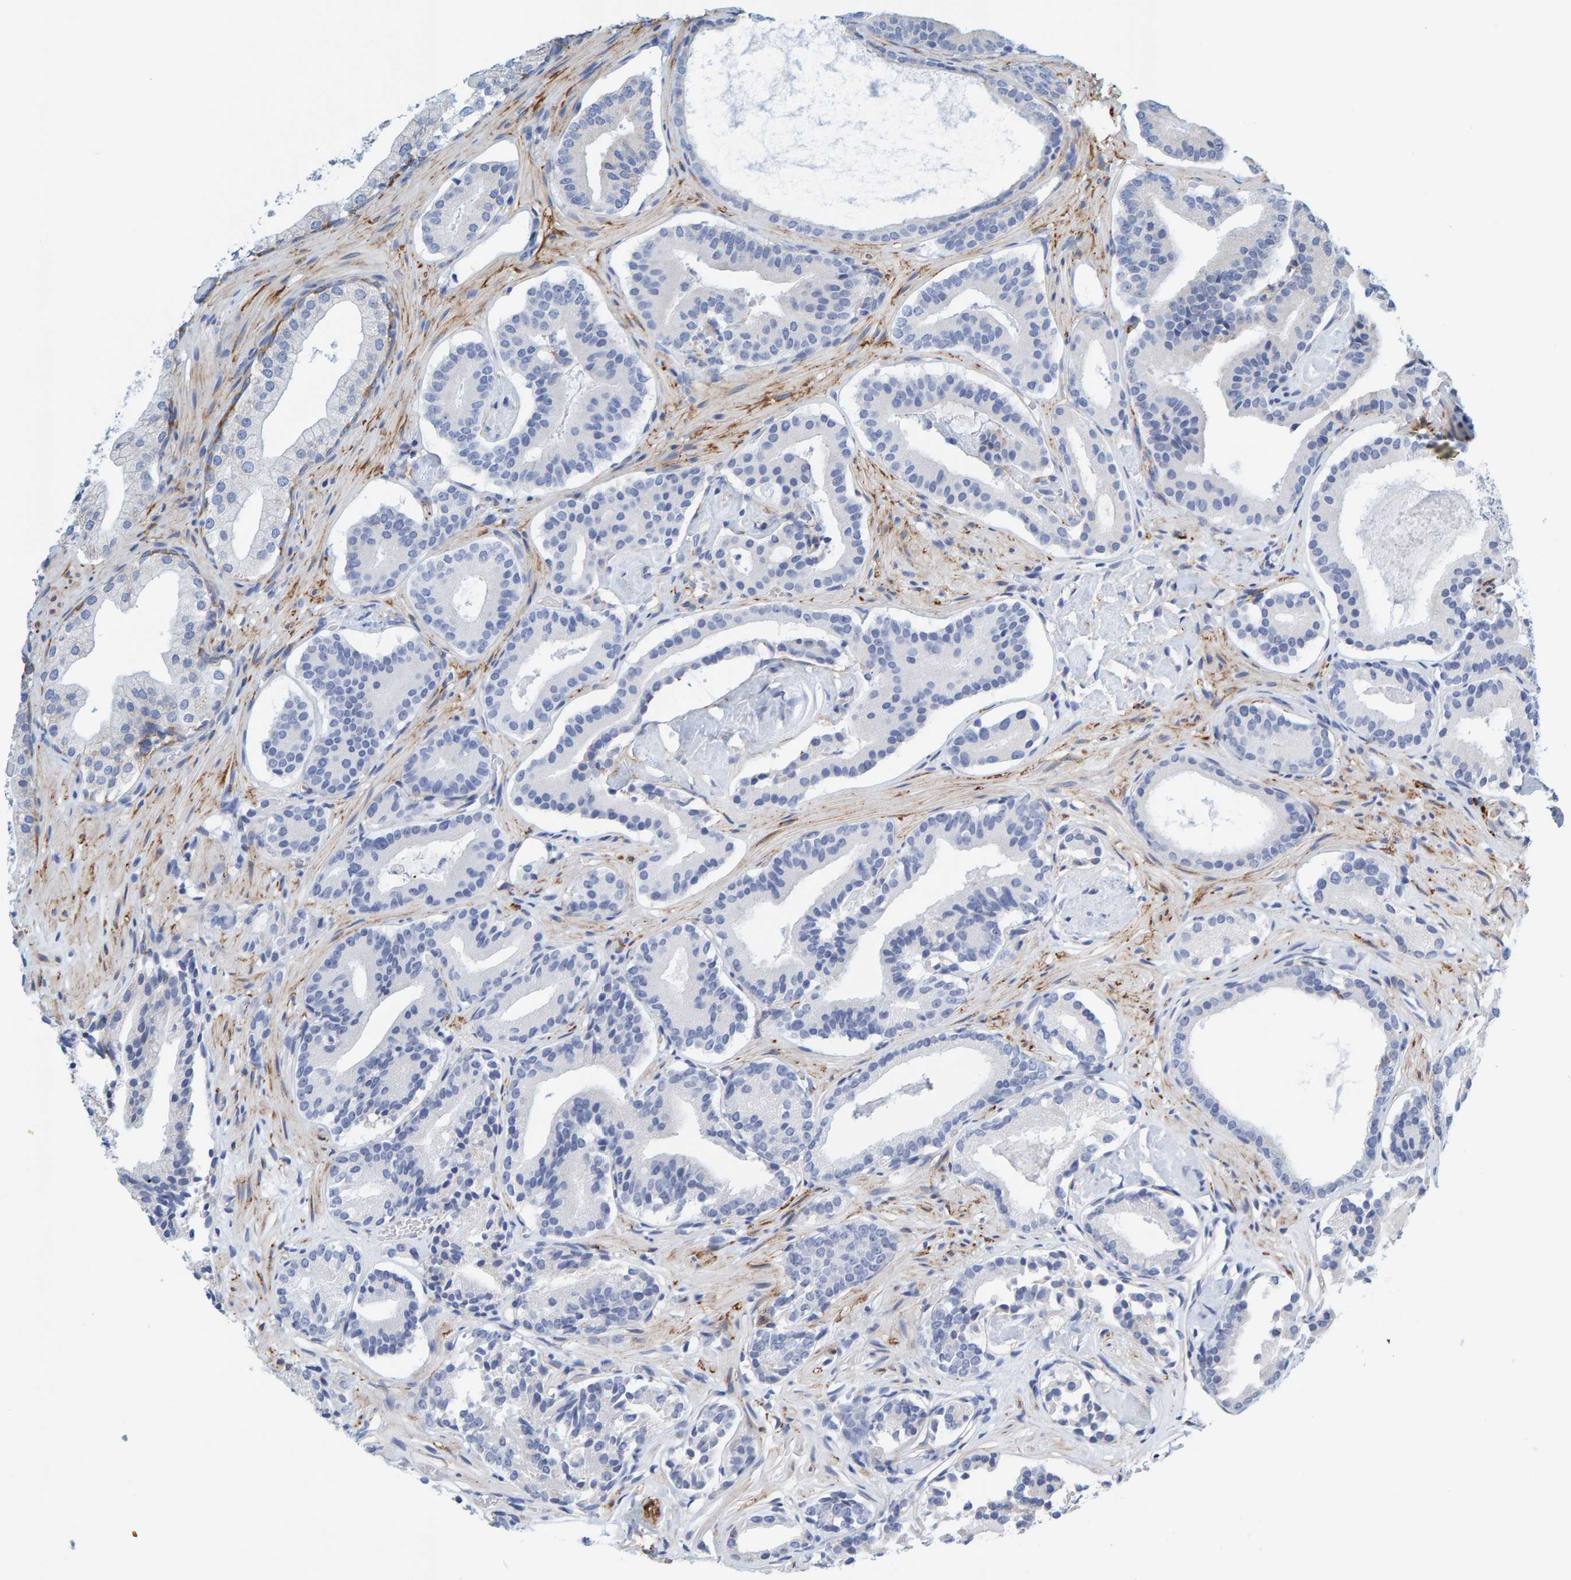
{"staining": {"intensity": "negative", "quantity": "none", "location": "none"}, "tissue": "prostate cancer", "cell_type": "Tumor cells", "image_type": "cancer", "snomed": [{"axis": "morphology", "description": "Adenocarcinoma, Low grade"}, {"axis": "topography", "description": "Prostate"}], "caption": "High power microscopy micrograph of an immunohistochemistry (IHC) micrograph of prostate cancer (adenocarcinoma (low-grade)), revealing no significant positivity in tumor cells.", "gene": "MAP1B", "patient": {"sex": "male", "age": 51}}